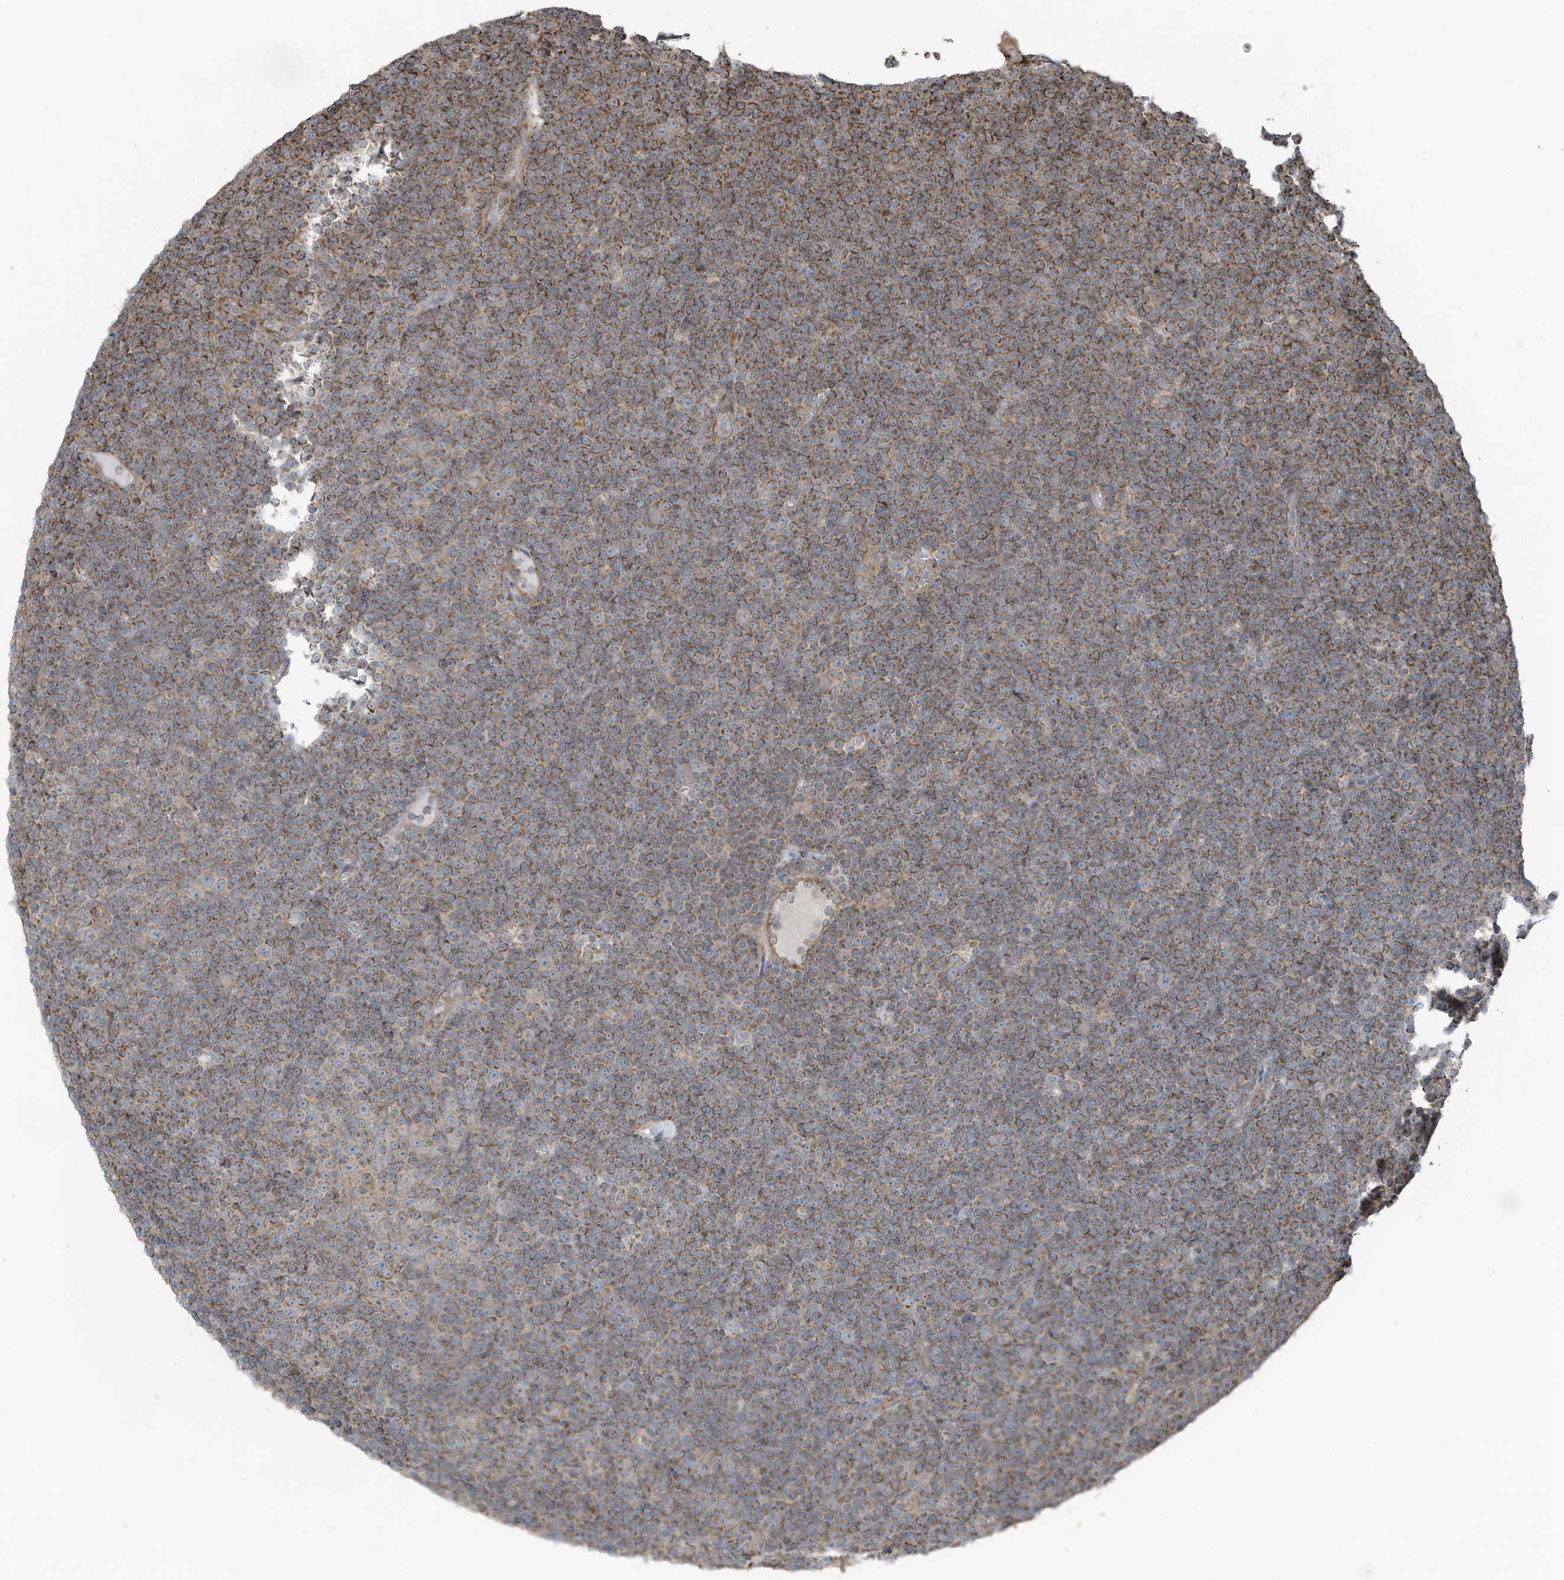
{"staining": {"intensity": "moderate", "quantity": ">75%", "location": "cytoplasmic/membranous"}, "tissue": "lymphoma", "cell_type": "Tumor cells", "image_type": "cancer", "snomed": [{"axis": "morphology", "description": "Malignant lymphoma, non-Hodgkin's type, Low grade"}, {"axis": "topography", "description": "Lymph node"}], "caption": "Low-grade malignant lymphoma, non-Hodgkin's type stained with DAB (3,3'-diaminobenzidine) IHC displays medium levels of moderate cytoplasmic/membranous positivity in approximately >75% of tumor cells.", "gene": "GOLGA4", "patient": {"sex": "female", "age": 67}}